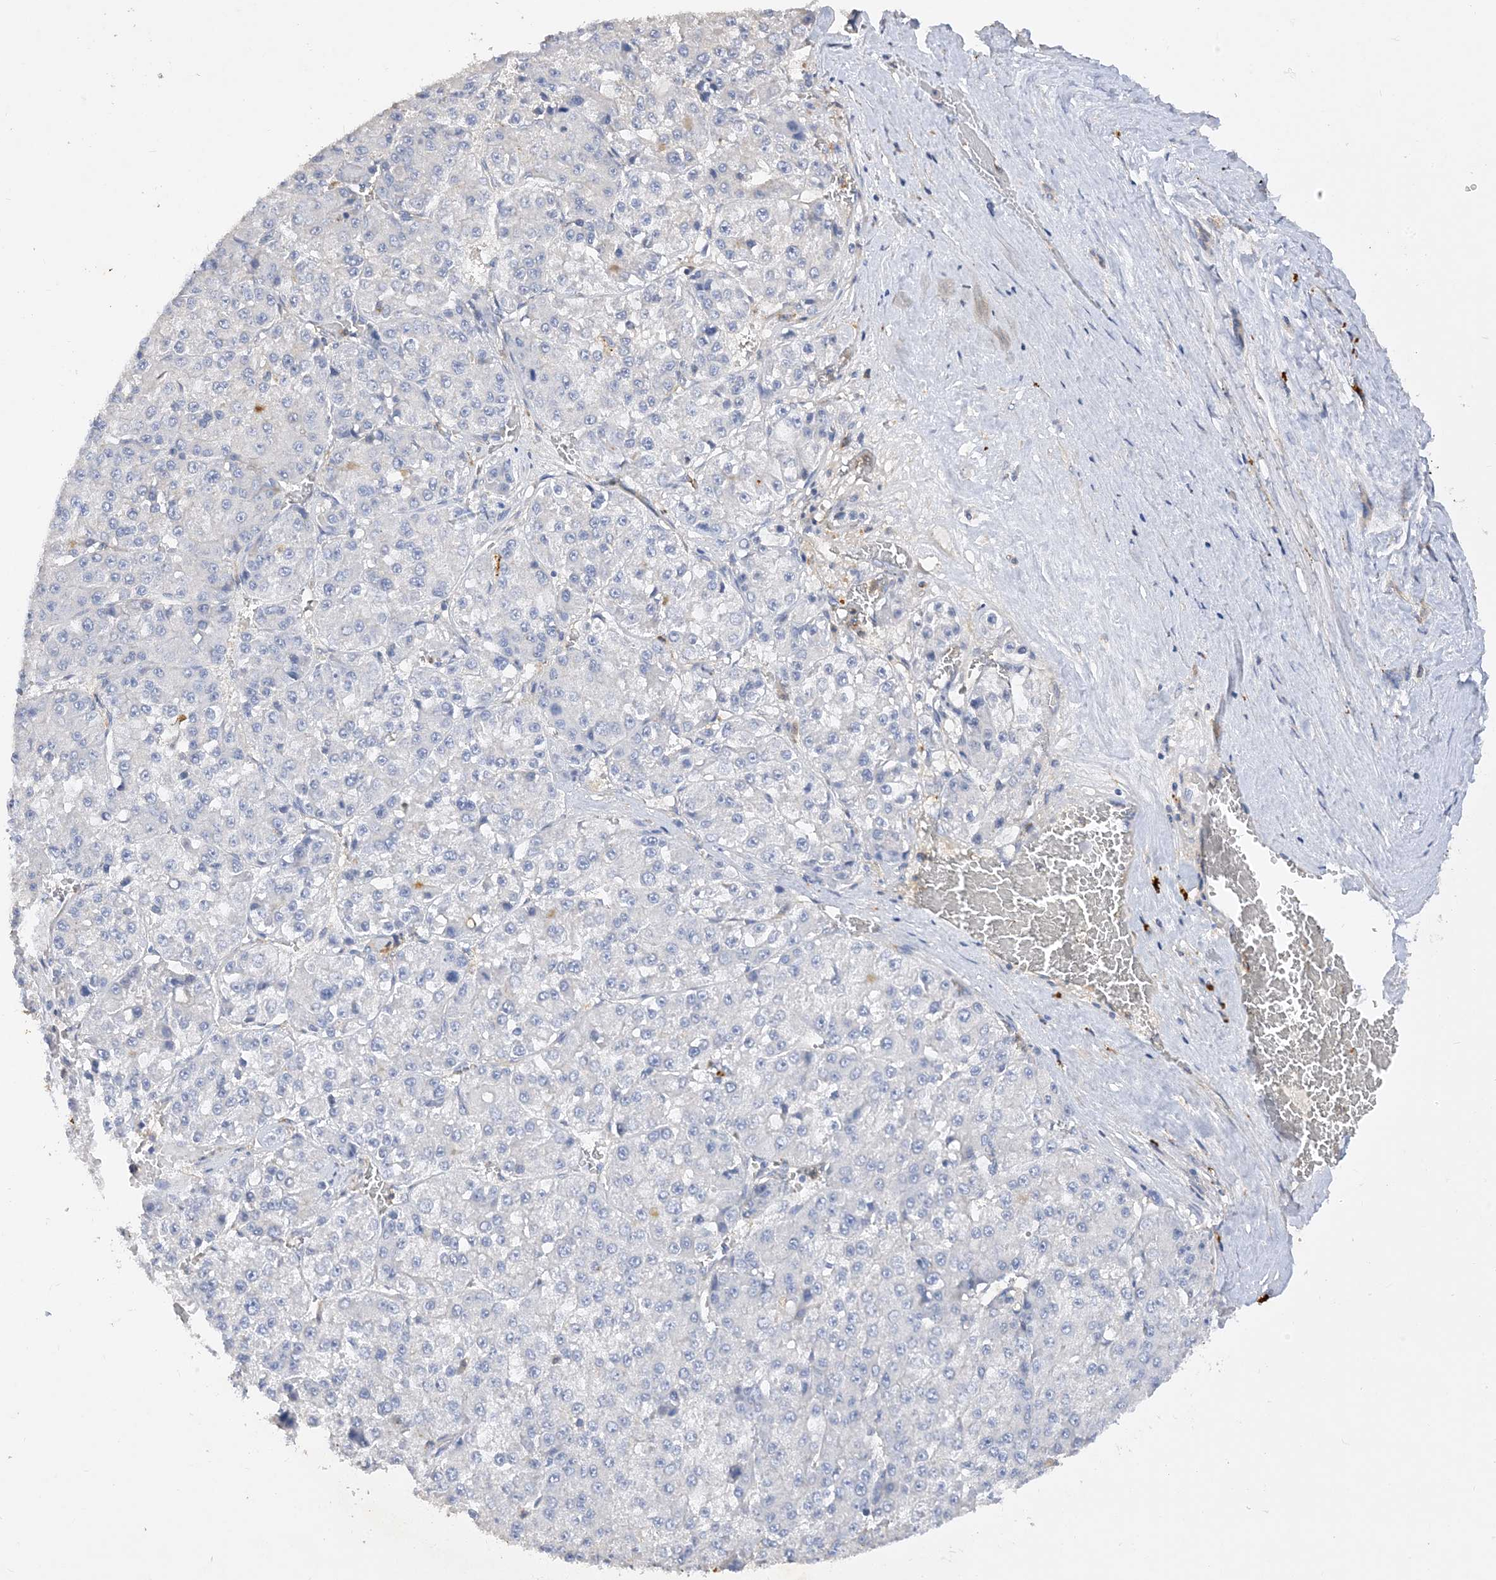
{"staining": {"intensity": "negative", "quantity": "none", "location": "none"}, "tissue": "liver cancer", "cell_type": "Tumor cells", "image_type": "cancer", "snomed": [{"axis": "morphology", "description": "Carcinoma, Hepatocellular, NOS"}, {"axis": "topography", "description": "Liver"}], "caption": "Immunohistochemistry (IHC) image of liver cancer (hepatocellular carcinoma) stained for a protein (brown), which demonstrates no staining in tumor cells.", "gene": "ARV1", "patient": {"sex": "female", "age": 73}}